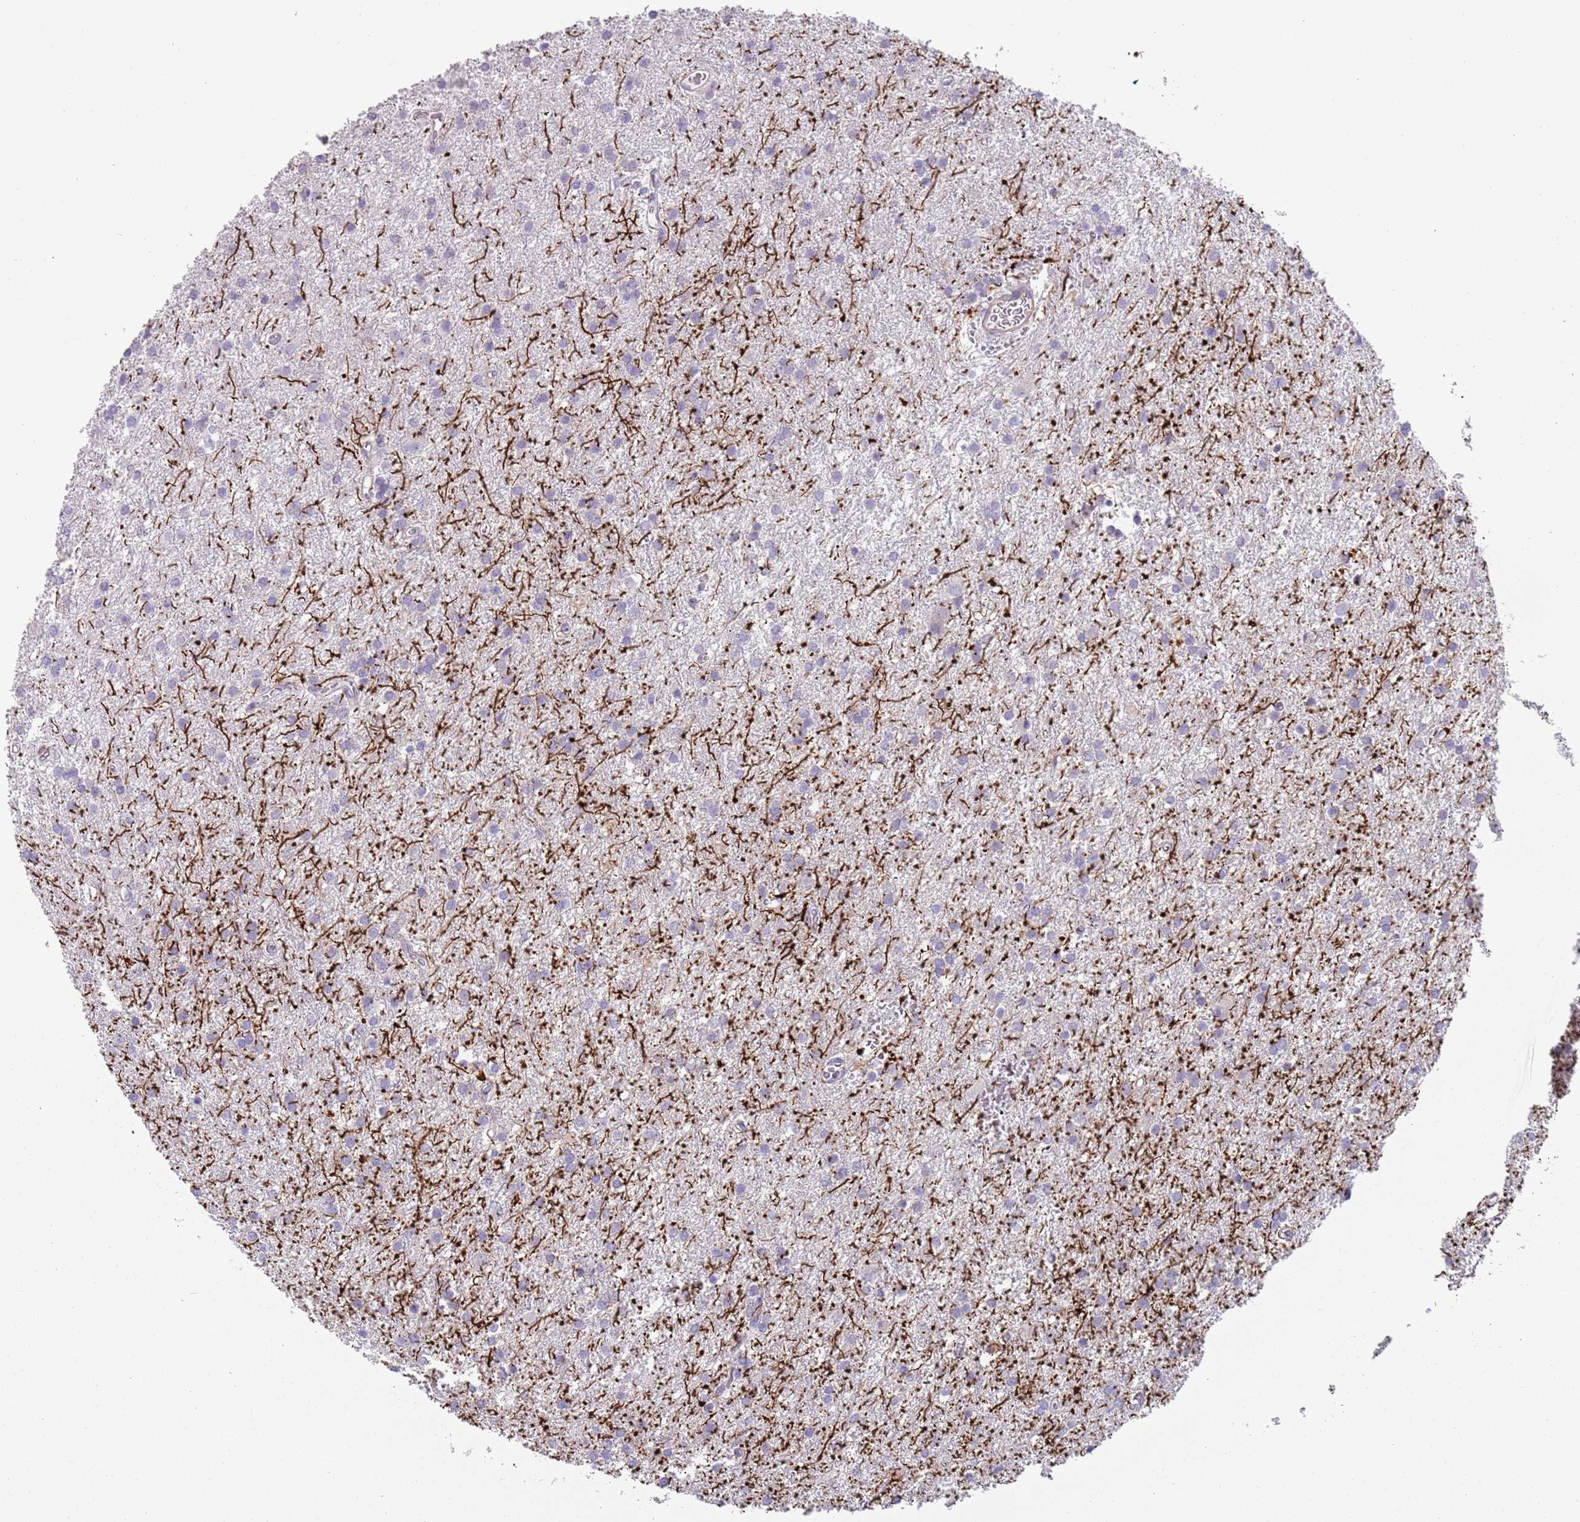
{"staining": {"intensity": "negative", "quantity": "none", "location": "none"}, "tissue": "glioma", "cell_type": "Tumor cells", "image_type": "cancer", "snomed": [{"axis": "morphology", "description": "Glioma, malignant, High grade"}, {"axis": "topography", "description": "Brain"}], "caption": "High power microscopy histopathology image of an immunohistochemistry micrograph of malignant glioma (high-grade), revealing no significant positivity in tumor cells. Brightfield microscopy of IHC stained with DAB (3,3'-diaminobenzidine) (brown) and hematoxylin (blue), captured at high magnification.", "gene": "LRRN3", "patient": {"sex": "female", "age": 50}}